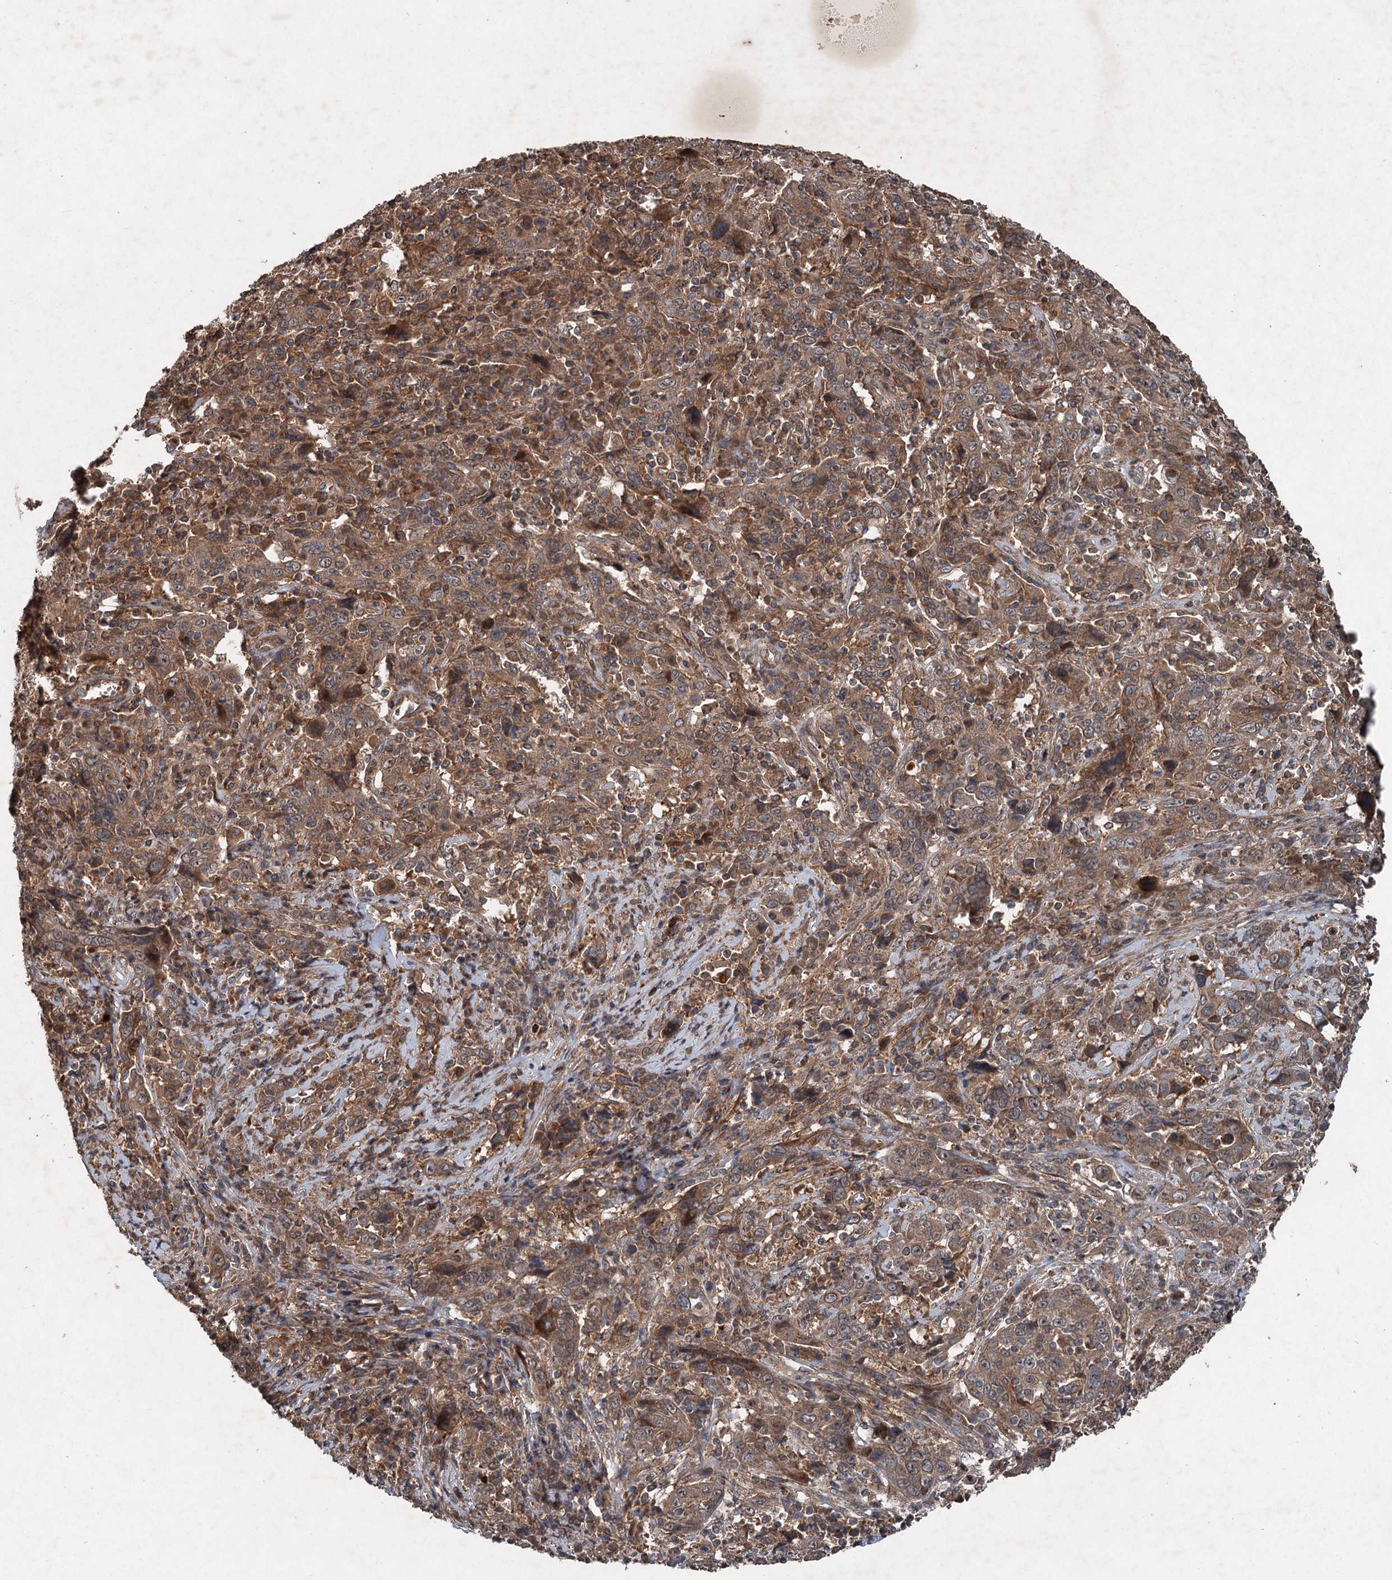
{"staining": {"intensity": "moderate", "quantity": ">75%", "location": "cytoplasmic/membranous"}, "tissue": "cervical cancer", "cell_type": "Tumor cells", "image_type": "cancer", "snomed": [{"axis": "morphology", "description": "Squamous cell carcinoma, NOS"}, {"axis": "topography", "description": "Cervix"}], "caption": "This histopathology image shows squamous cell carcinoma (cervical) stained with IHC to label a protein in brown. The cytoplasmic/membranous of tumor cells show moderate positivity for the protein. Nuclei are counter-stained blue.", "gene": "ALAS1", "patient": {"sex": "female", "age": 46}}